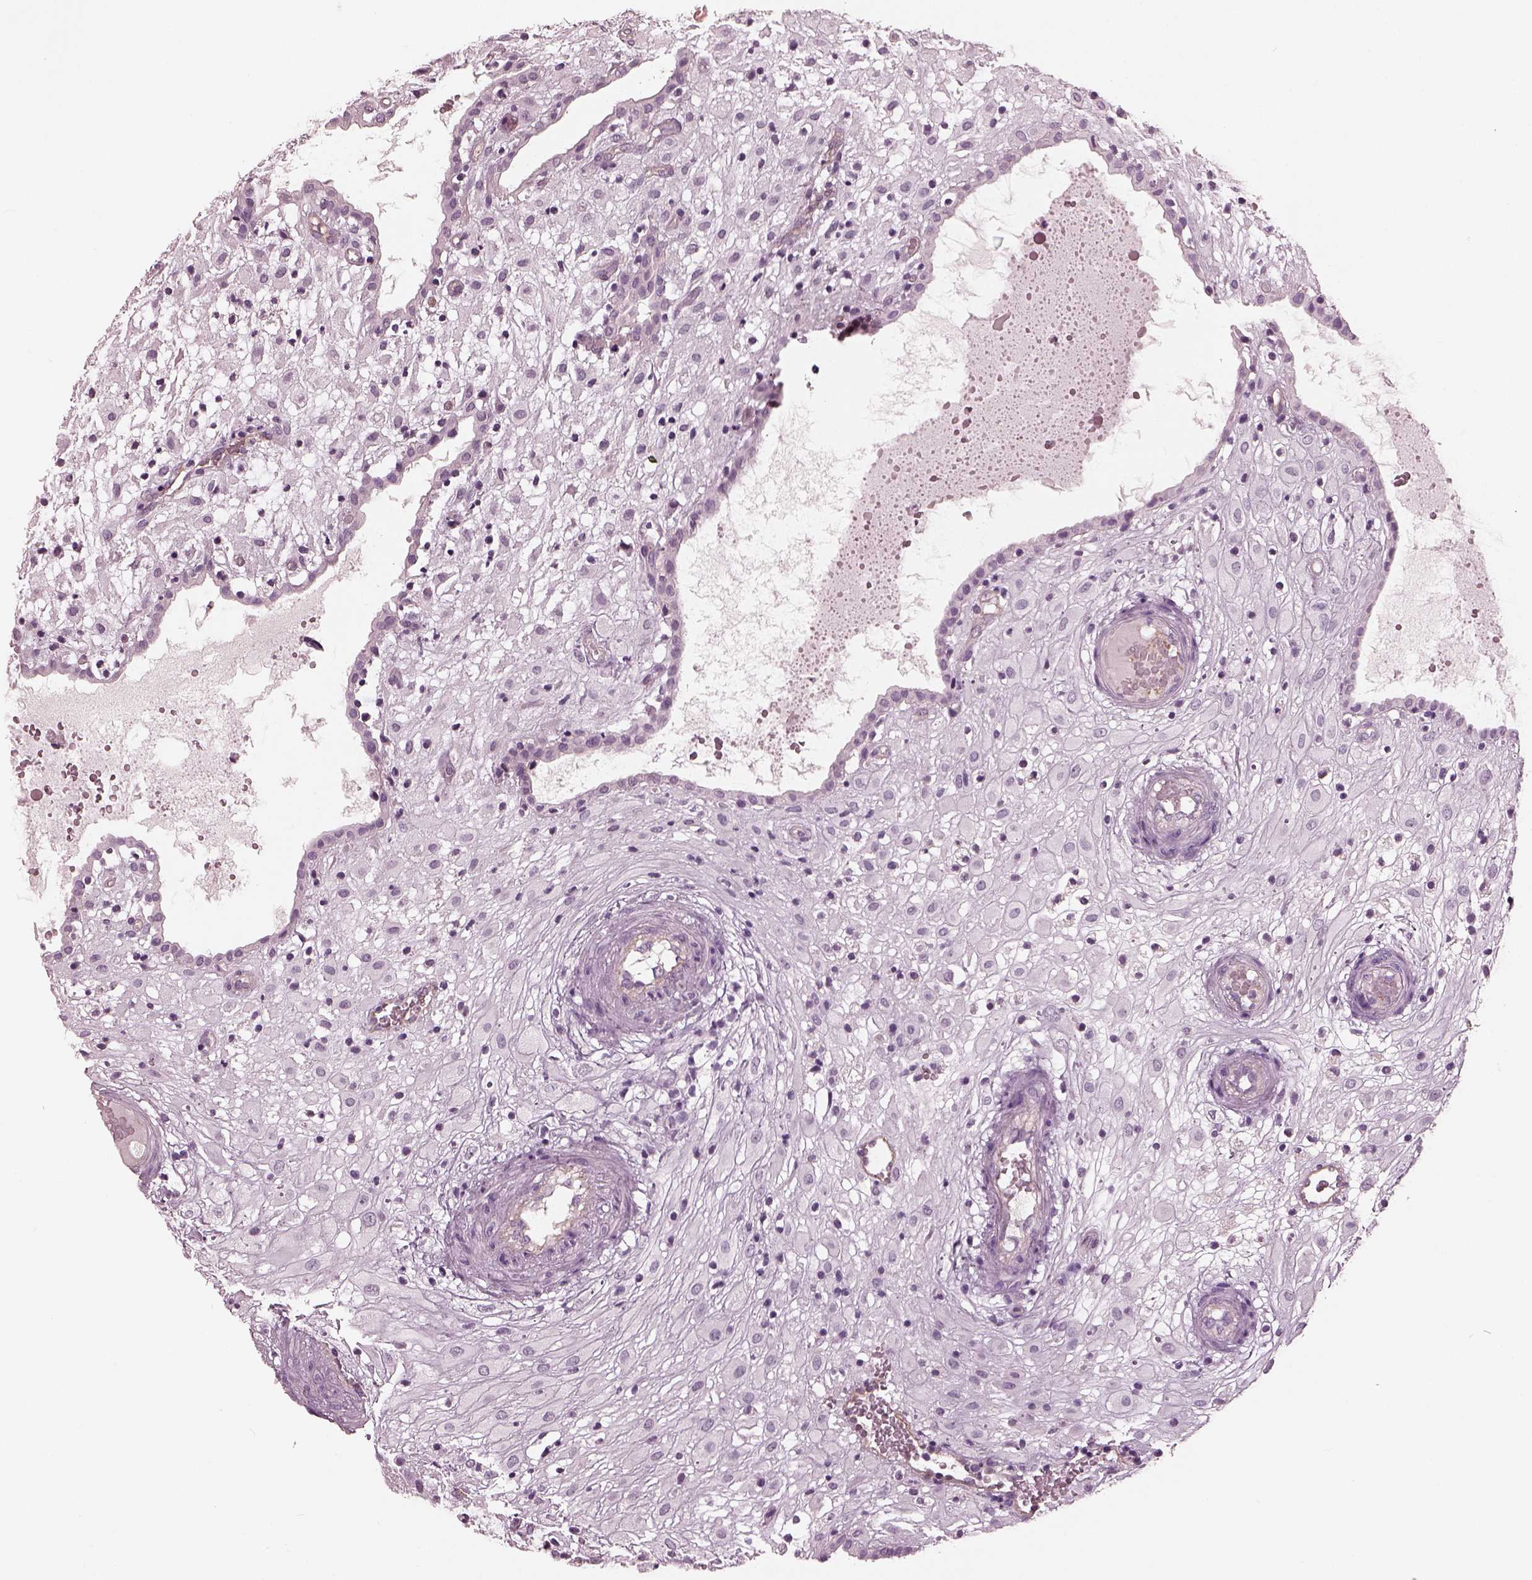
{"staining": {"intensity": "negative", "quantity": "none", "location": "none"}, "tissue": "placenta", "cell_type": "Decidual cells", "image_type": "normal", "snomed": [{"axis": "morphology", "description": "Normal tissue, NOS"}, {"axis": "topography", "description": "Placenta"}], "caption": "This is a histopathology image of immunohistochemistry (IHC) staining of benign placenta, which shows no staining in decidual cells.", "gene": "EIF4E1B", "patient": {"sex": "female", "age": 24}}